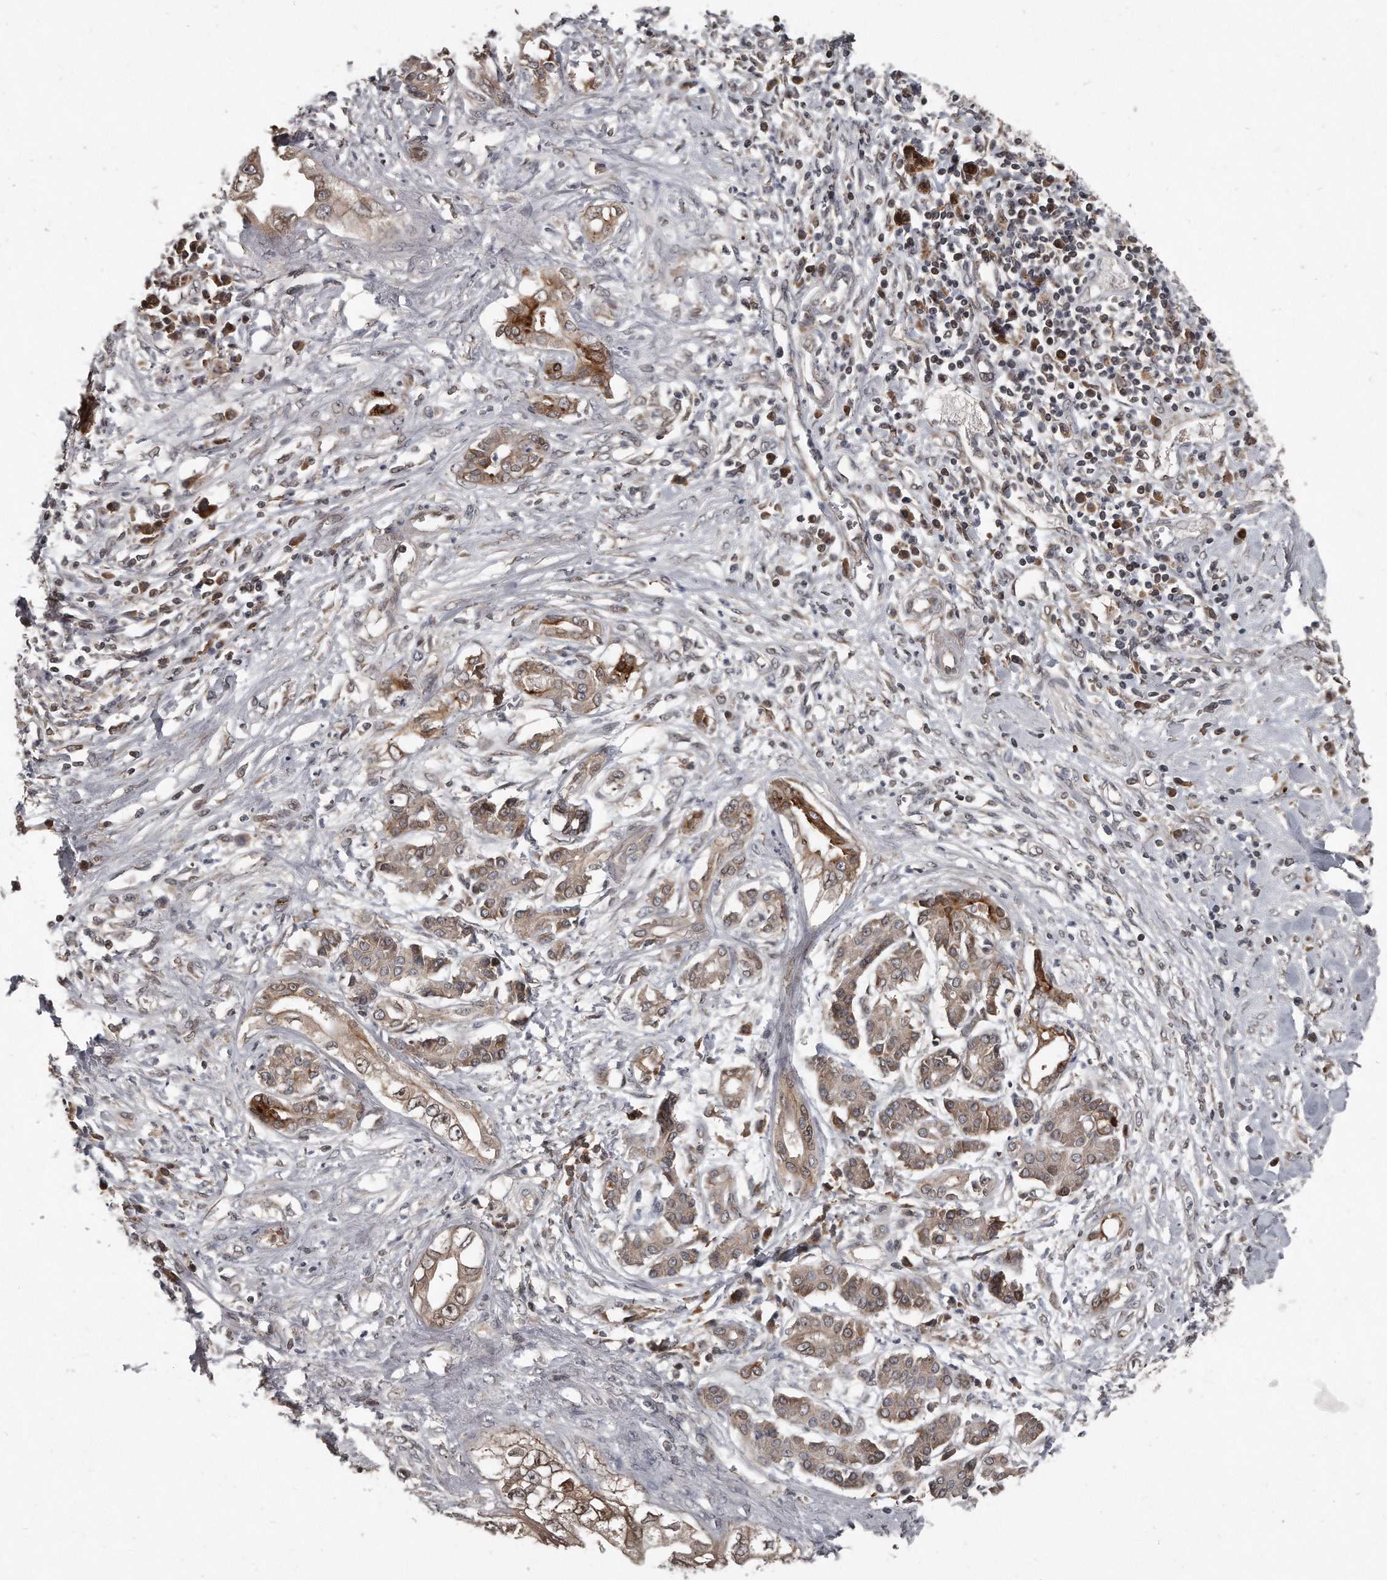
{"staining": {"intensity": "weak", "quantity": "25%-75%", "location": "cytoplasmic/membranous,nuclear"}, "tissue": "pancreatic cancer", "cell_type": "Tumor cells", "image_type": "cancer", "snomed": [{"axis": "morphology", "description": "Adenocarcinoma, NOS"}, {"axis": "topography", "description": "Pancreas"}], "caption": "Human adenocarcinoma (pancreatic) stained with a protein marker displays weak staining in tumor cells.", "gene": "GCH1", "patient": {"sex": "female", "age": 56}}